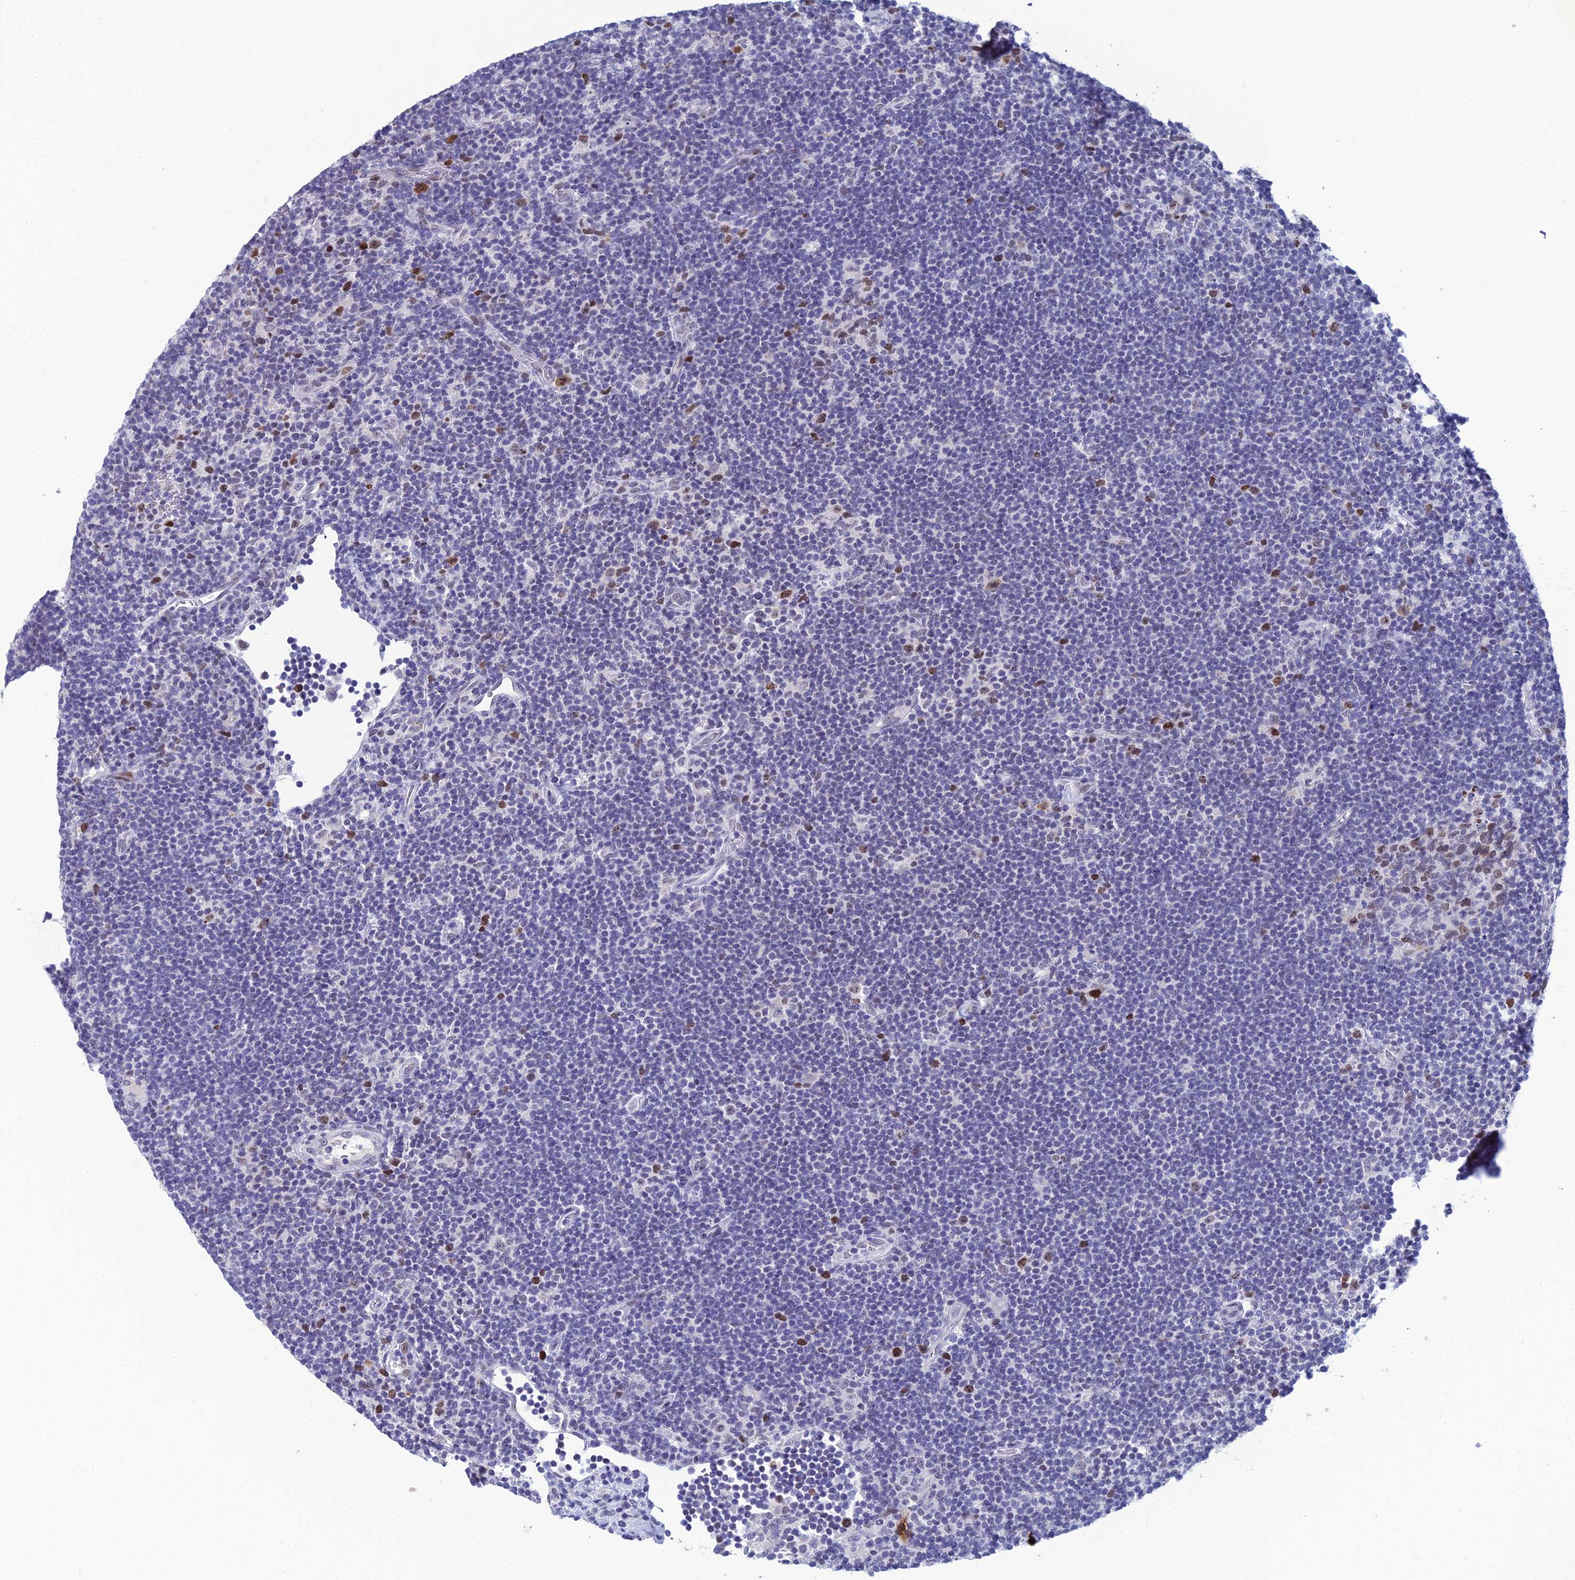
{"staining": {"intensity": "weak", "quantity": ">75%", "location": "nuclear"}, "tissue": "lymphoma", "cell_type": "Tumor cells", "image_type": "cancer", "snomed": [{"axis": "morphology", "description": "Hodgkin's disease, NOS"}, {"axis": "topography", "description": "Lymph node"}], "caption": "A low amount of weak nuclear expression is identified in approximately >75% of tumor cells in Hodgkin's disease tissue.", "gene": "TAF9B", "patient": {"sex": "female", "age": 57}}